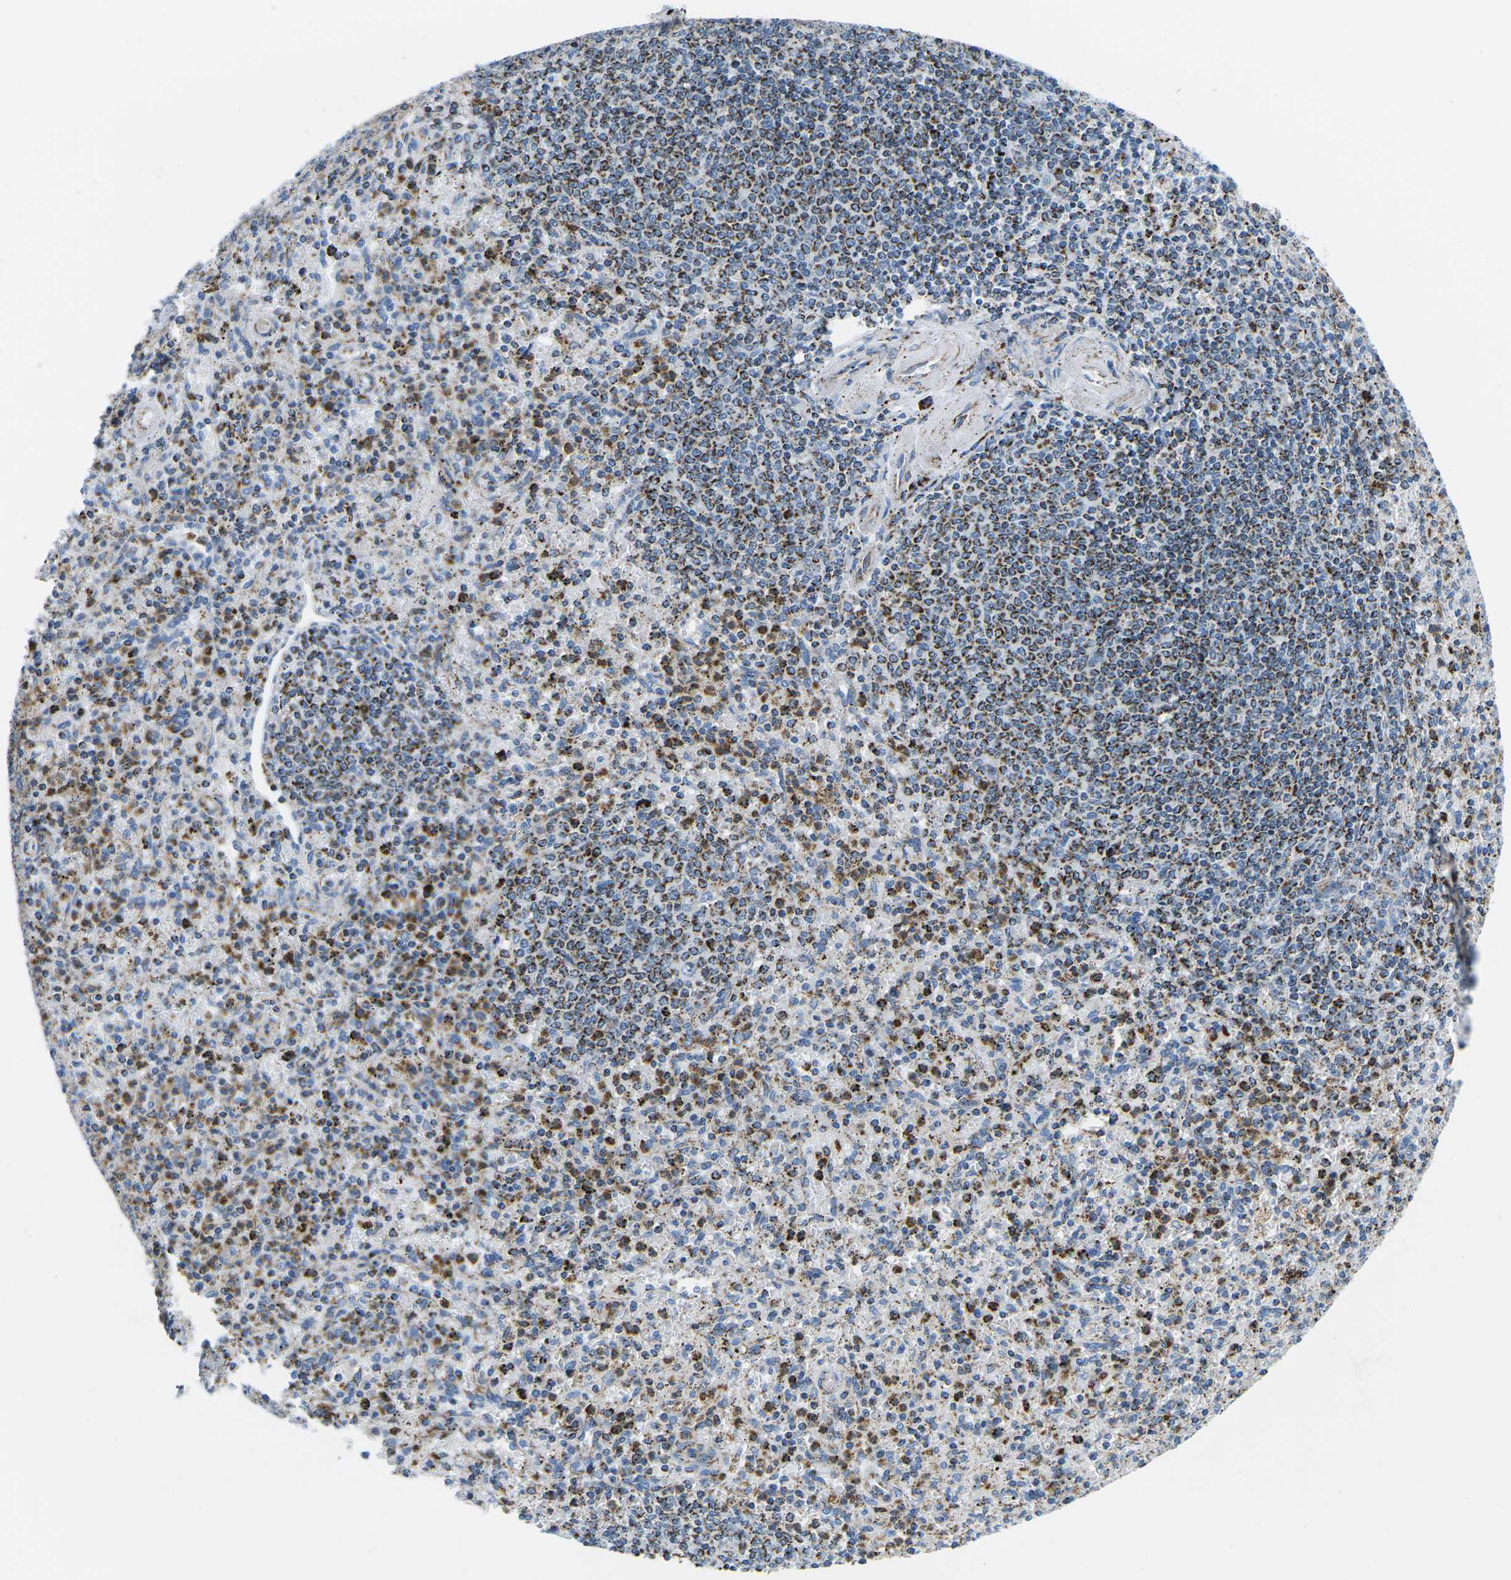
{"staining": {"intensity": "strong", "quantity": "25%-75%", "location": "cytoplasmic/membranous"}, "tissue": "spleen", "cell_type": "Cells in red pulp", "image_type": "normal", "snomed": [{"axis": "morphology", "description": "Normal tissue, NOS"}, {"axis": "topography", "description": "Spleen"}], "caption": "About 25%-75% of cells in red pulp in normal spleen exhibit strong cytoplasmic/membranous protein expression as visualized by brown immunohistochemical staining.", "gene": "COX6C", "patient": {"sex": "male", "age": 72}}